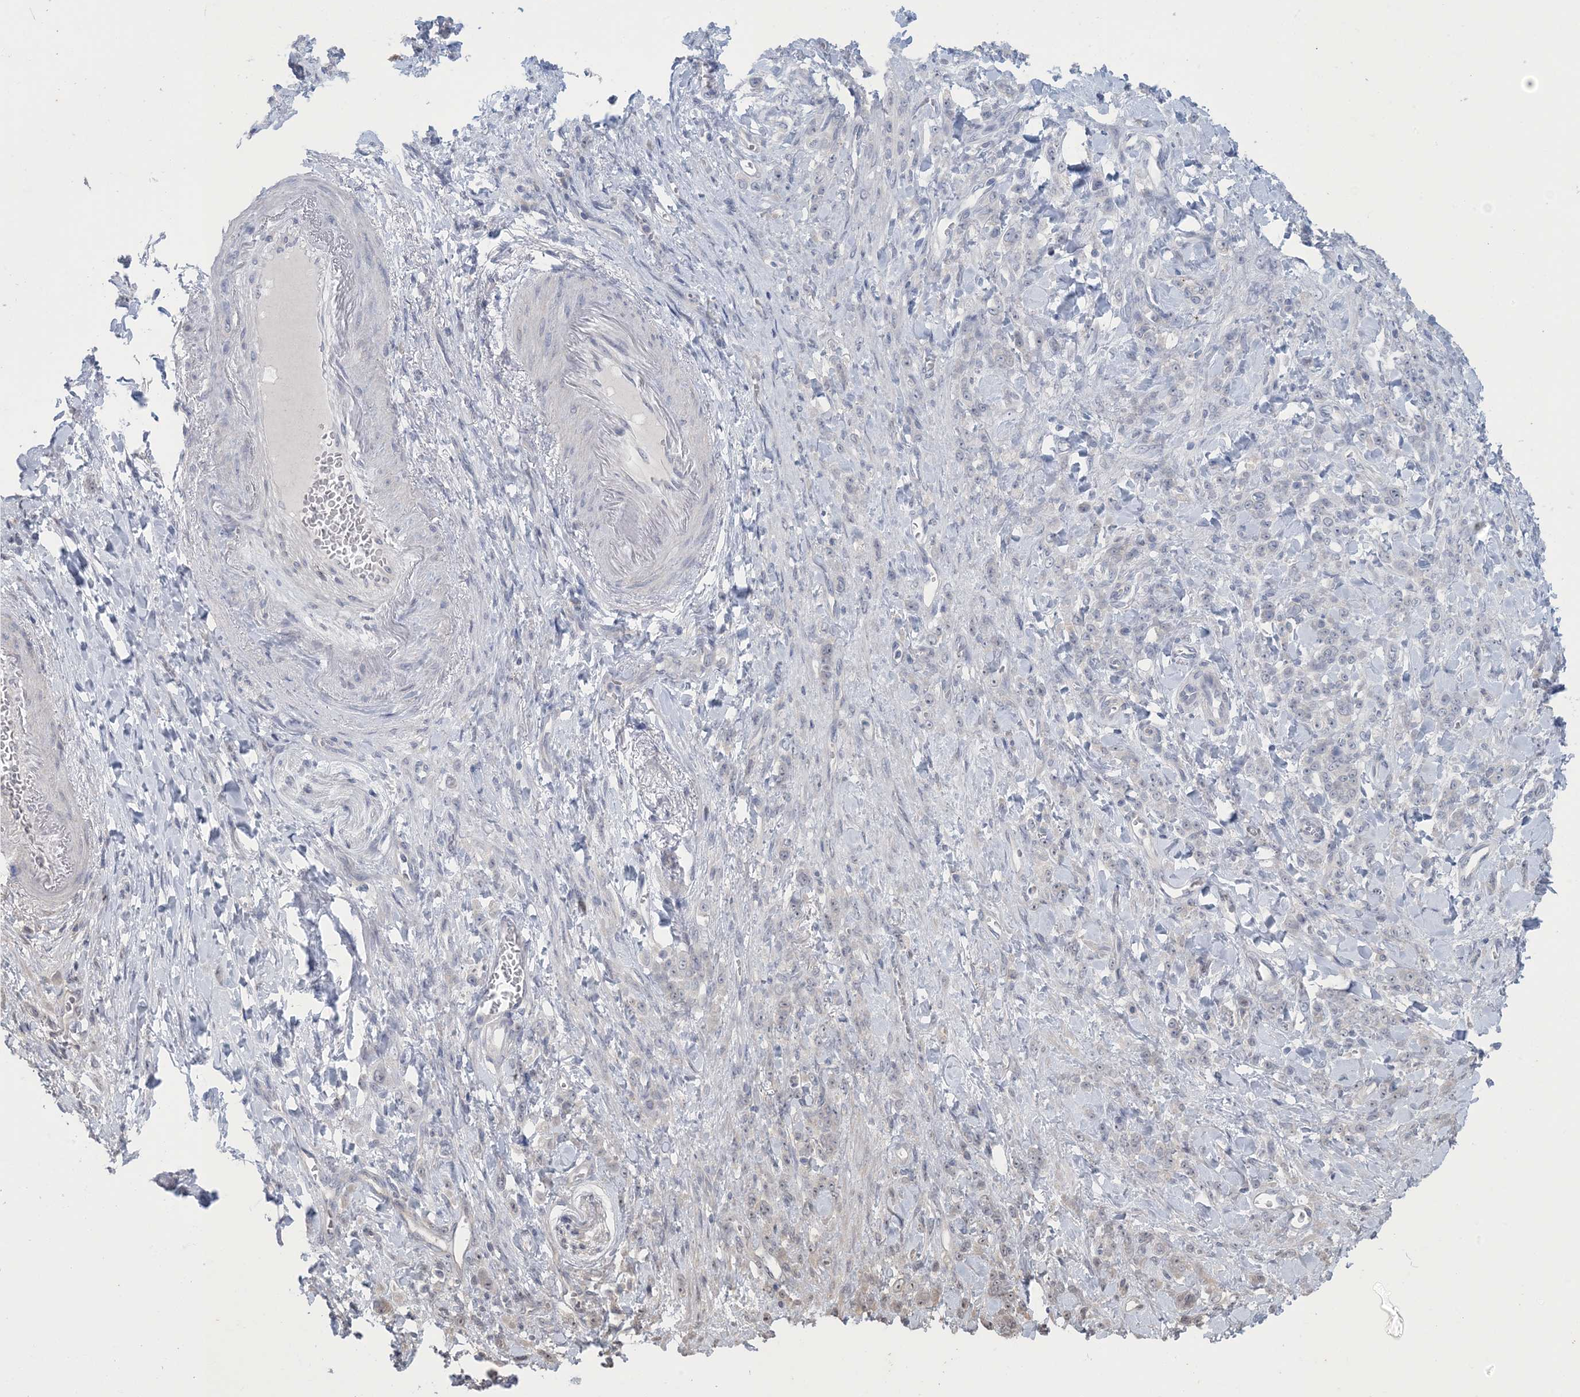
{"staining": {"intensity": "negative", "quantity": "none", "location": "none"}, "tissue": "stomach cancer", "cell_type": "Tumor cells", "image_type": "cancer", "snomed": [{"axis": "morphology", "description": "Normal tissue, NOS"}, {"axis": "morphology", "description": "Adenocarcinoma, NOS"}, {"axis": "topography", "description": "Stomach"}], "caption": "Tumor cells are negative for brown protein staining in stomach cancer (adenocarcinoma). (DAB IHC, high magnification).", "gene": "GABRG1", "patient": {"sex": "male", "age": 82}}